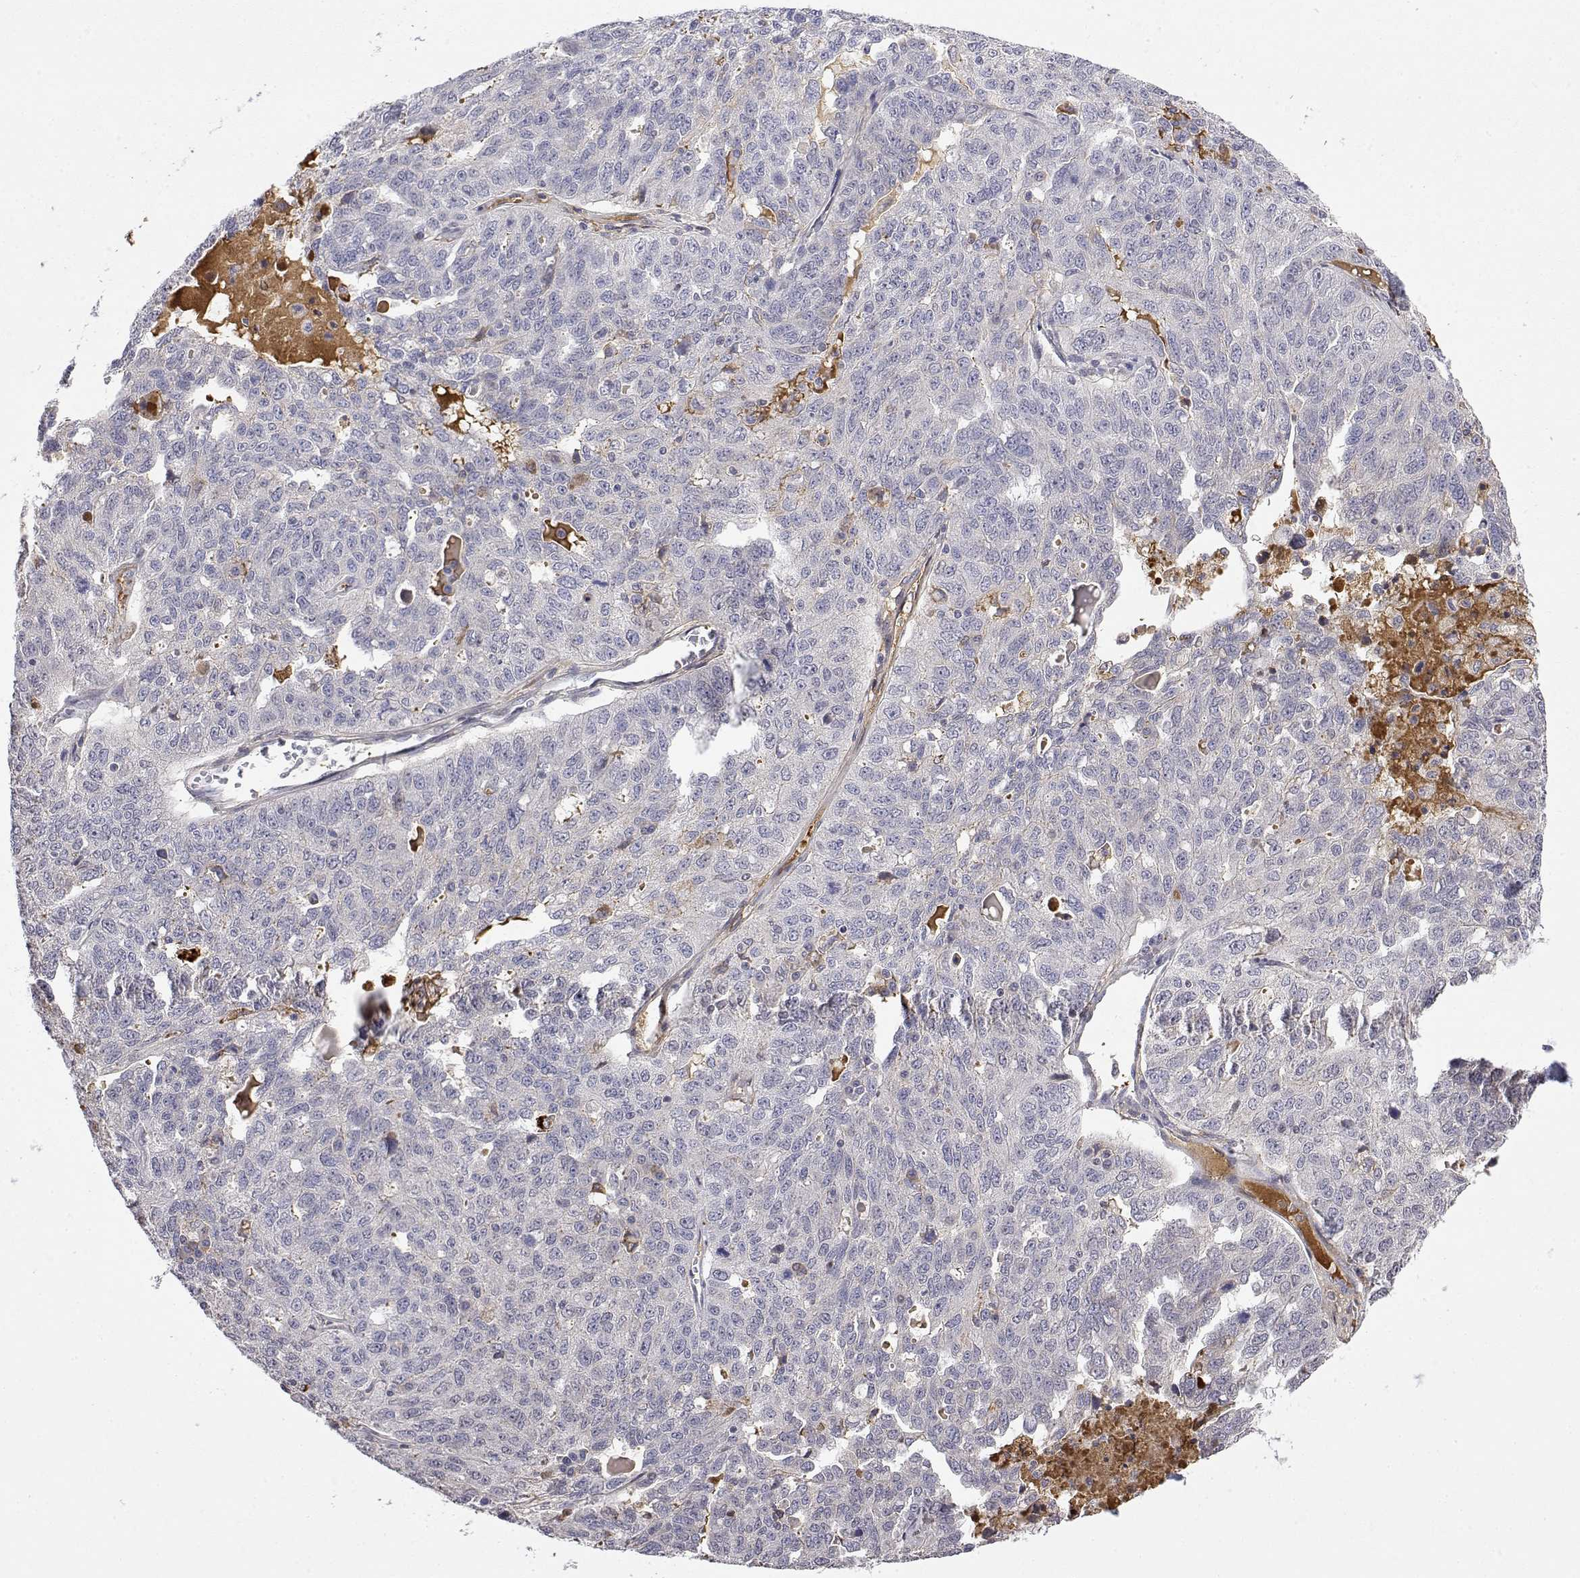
{"staining": {"intensity": "negative", "quantity": "none", "location": "none"}, "tissue": "ovarian cancer", "cell_type": "Tumor cells", "image_type": "cancer", "snomed": [{"axis": "morphology", "description": "Cystadenocarcinoma, serous, NOS"}, {"axis": "topography", "description": "Ovary"}], "caption": "Micrograph shows no protein positivity in tumor cells of ovarian serous cystadenocarcinoma tissue. (DAB (3,3'-diaminobenzidine) immunohistochemistry (IHC), high magnification).", "gene": "IGFBP4", "patient": {"sex": "female", "age": 71}}